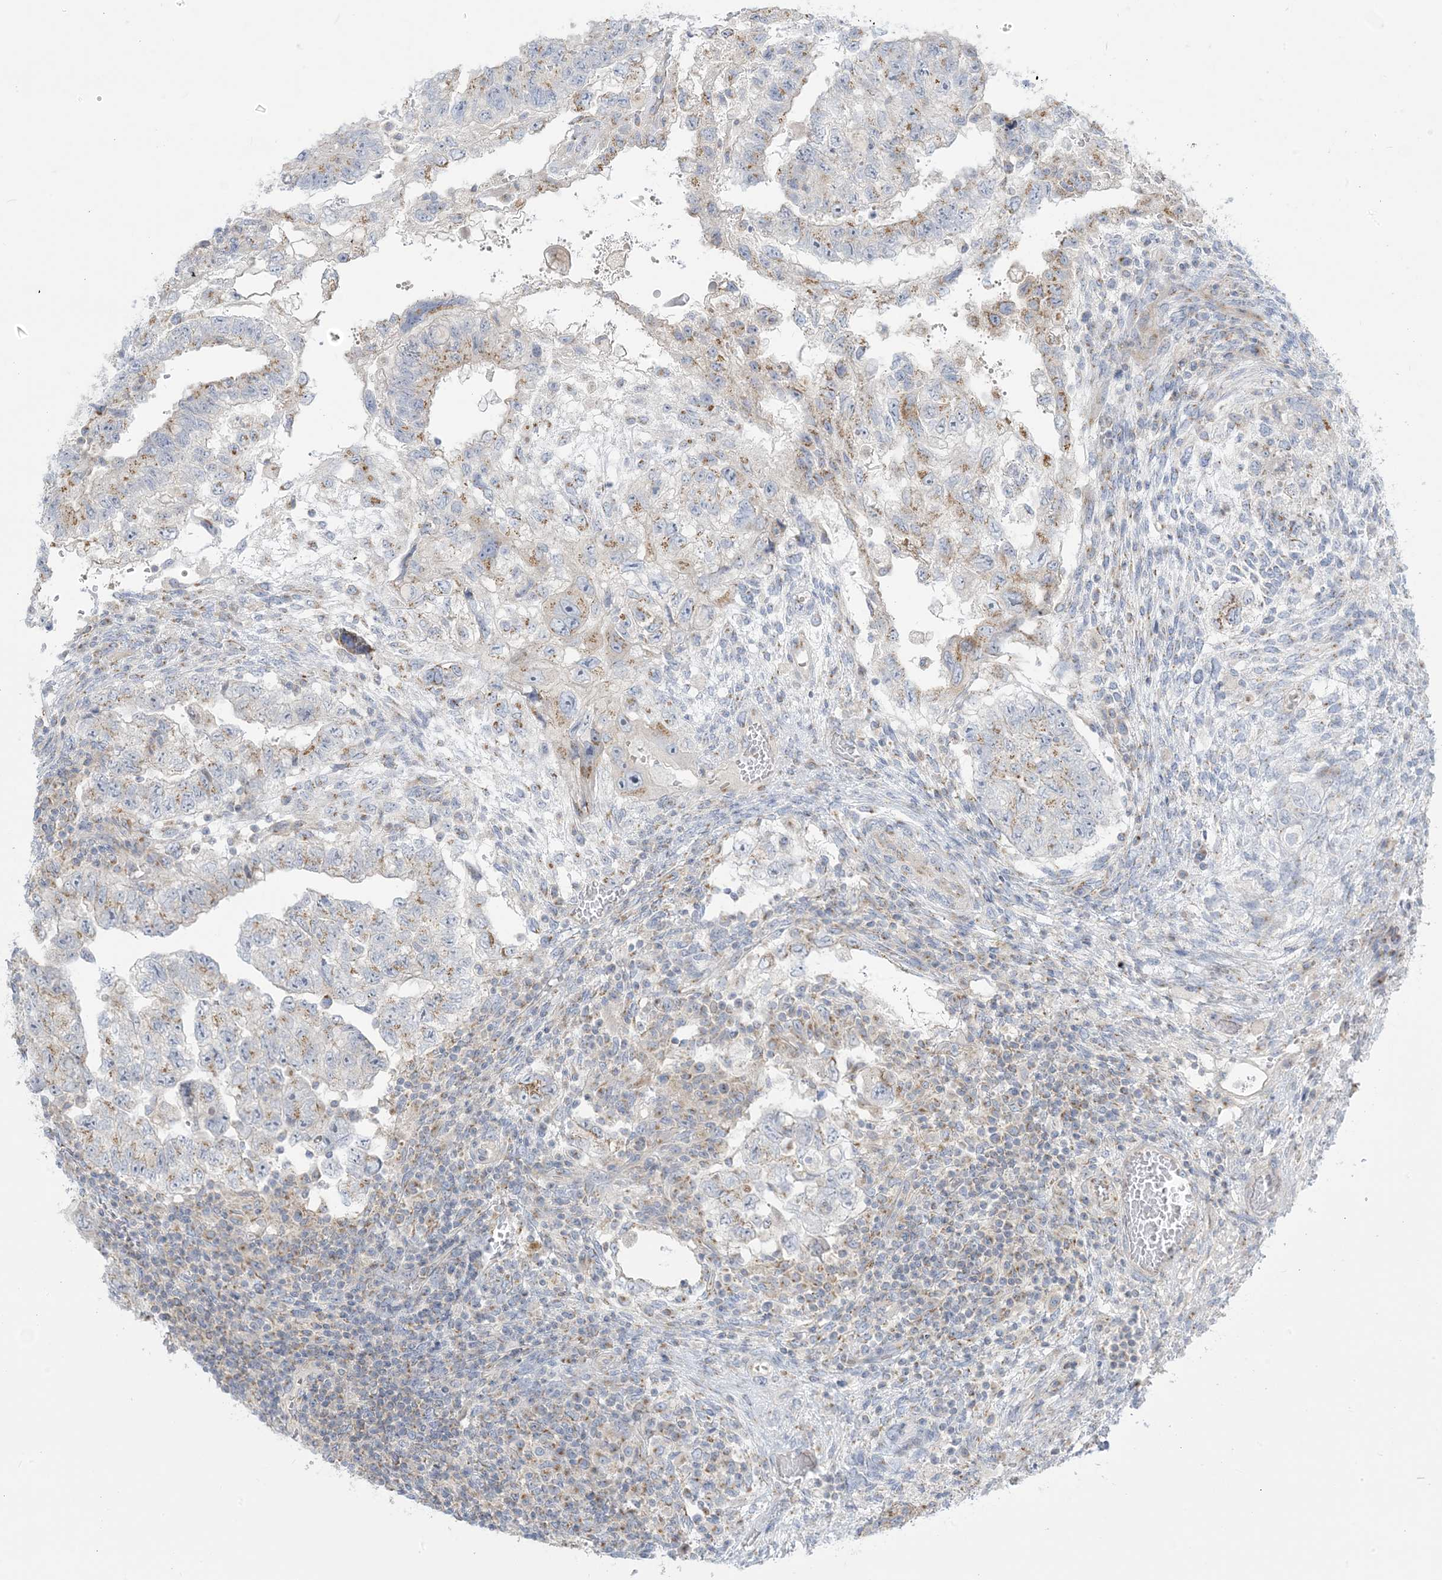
{"staining": {"intensity": "moderate", "quantity": "25%-75%", "location": "cytoplasmic/membranous"}, "tissue": "testis cancer", "cell_type": "Tumor cells", "image_type": "cancer", "snomed": [{"axis": "morphology", "description": "Carcinoma, Embryonal, NOS"}, {"axis": "topography", "description": "Testis"}], "caption": "Immunohistochemical staining of human testis cancer demonstrates moderate cytoplasmic/membranous protein positivity in approximately 25%-75% of tumor cells.", "gene": "AFTPH", "patient": {"sex": "male", "age": 36}}